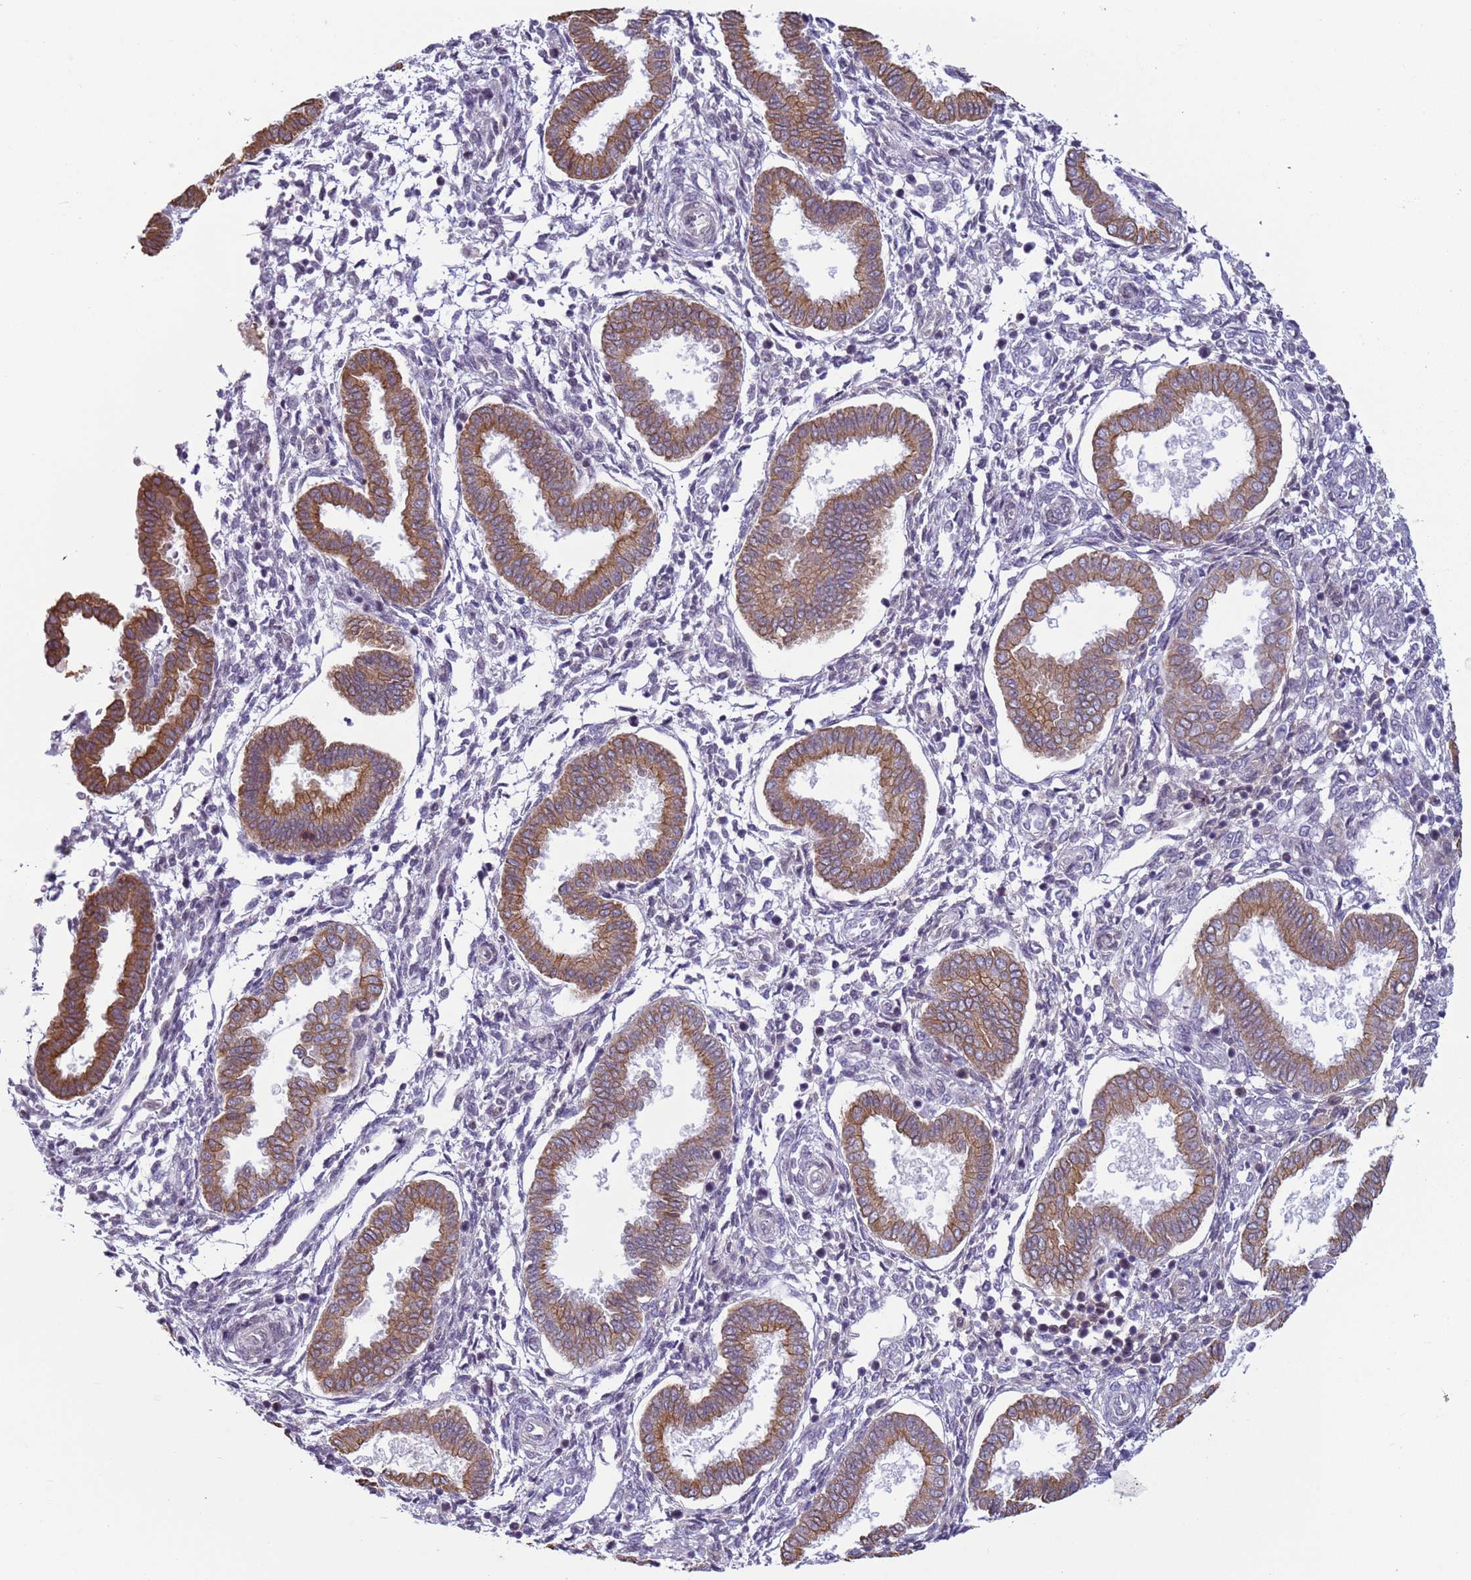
{"staining": {"intensity": "negative", "quantity": "none", "location": "none"}, "tissue": "endometrium", "cell_type": "Cells in endometrial stroma", "image_type": "normal", "snomed": [{"axis": "morphology", "description": "Normal tissue, NOS"}, {"axis": "topography", "description": "Endometrium"}], "caption": "This is an immunohistochemistry (IHC) histopathology image of normal human endometrium. There is no staining in cells in endometrial stroma.", "gene": "NPAP1", "patient": {"sex": "female", "age": 24}}